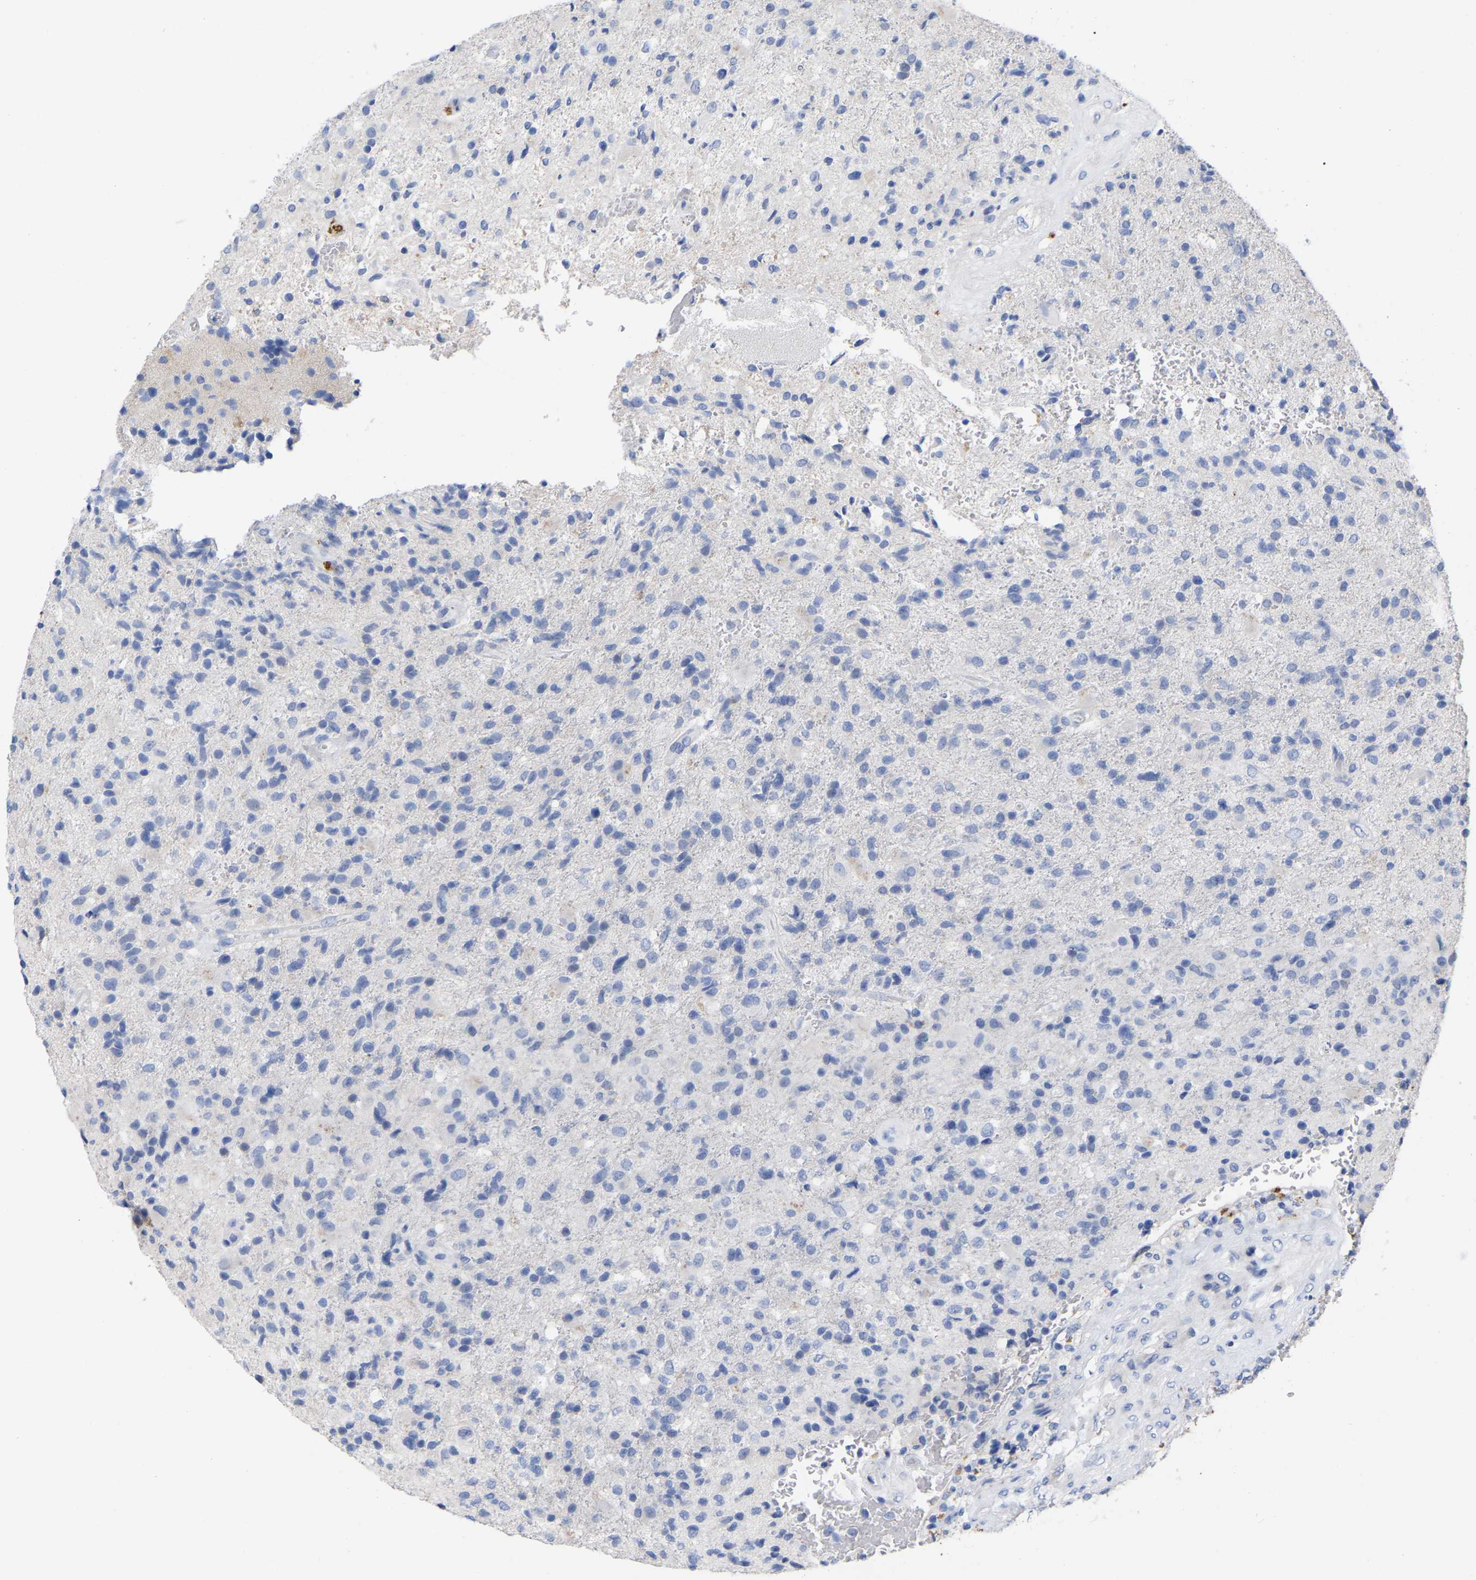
{"staining": {"intensity": "negative", "quantity": "none", "location": "none"}, "tissue": "glioma", "cell_type": "Tumor cells", "image_type": "cancer", "snomed": [{"axis": "morphology", "description": "Glioma, malignant, High grade"}, {"axis": "topography", "description": "Brain"}], "caption": "This is an immunohistochemistry (IHC) image of human glioma. There is no positivity in tumor cells.", "gene": "HAPLN1", "patient": {"sex": "male", "age": 72}}